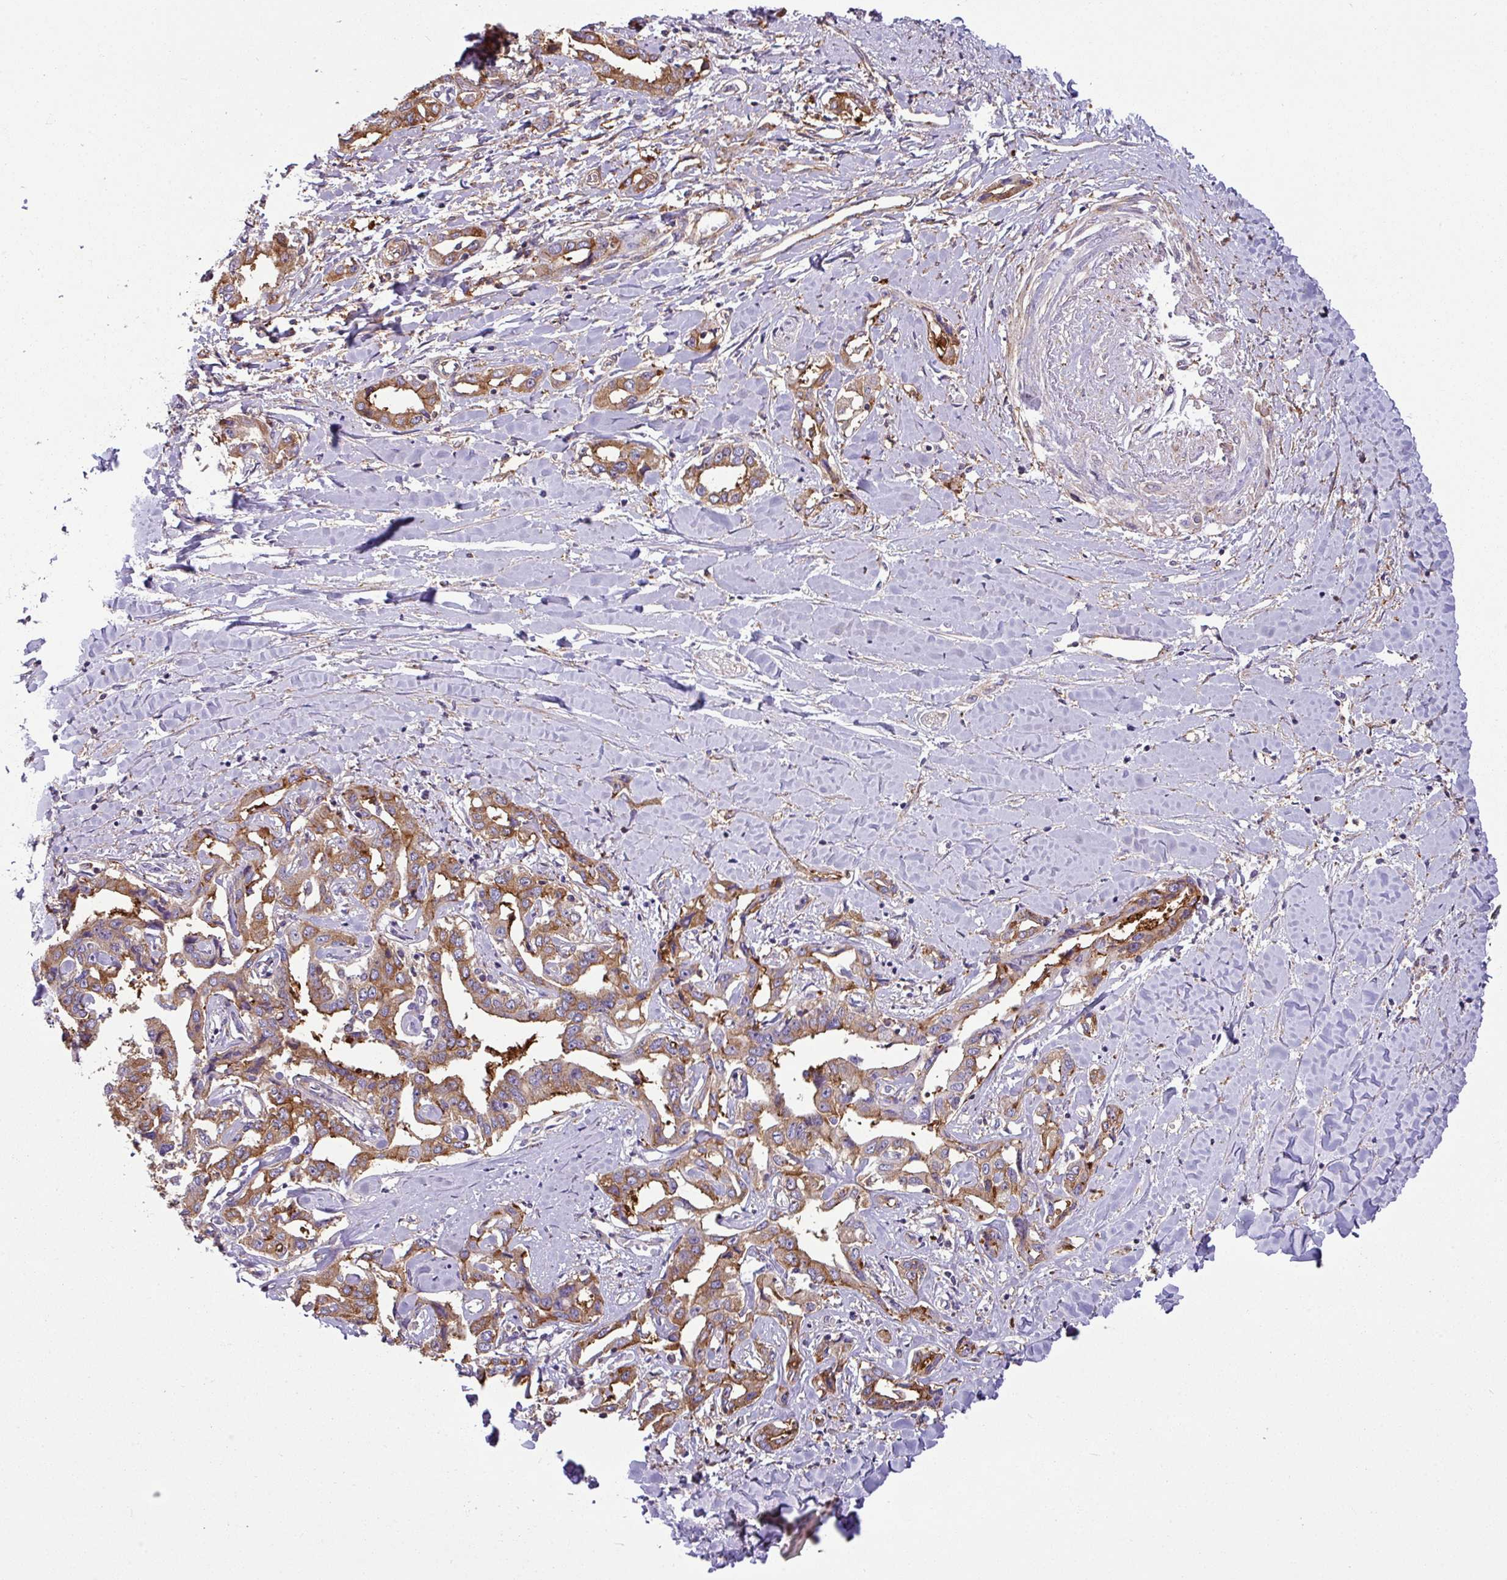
{"staining": {"intensity": "moderate", "quantity": "25%-75%", "location": "cytoplasmic/membranous"}, "tissue": "liver cancer", "cell_type": "Tumor cells", "image_type": "cancer", "snomed": [{"axis": "morphology", "description": "Cholangiocarcinoma"}, {"axis": "topography", "description": "Liver"}], "caption": "Brown immunohistochemical staining in human cholangiocarcinoma (liver) exhibits moderate cytoplasmic/membranous positivity in approximately 25%-75% of tumor cells.", "gene": "XNDC1N", "patient": {"sex": "male", "age": 59}}